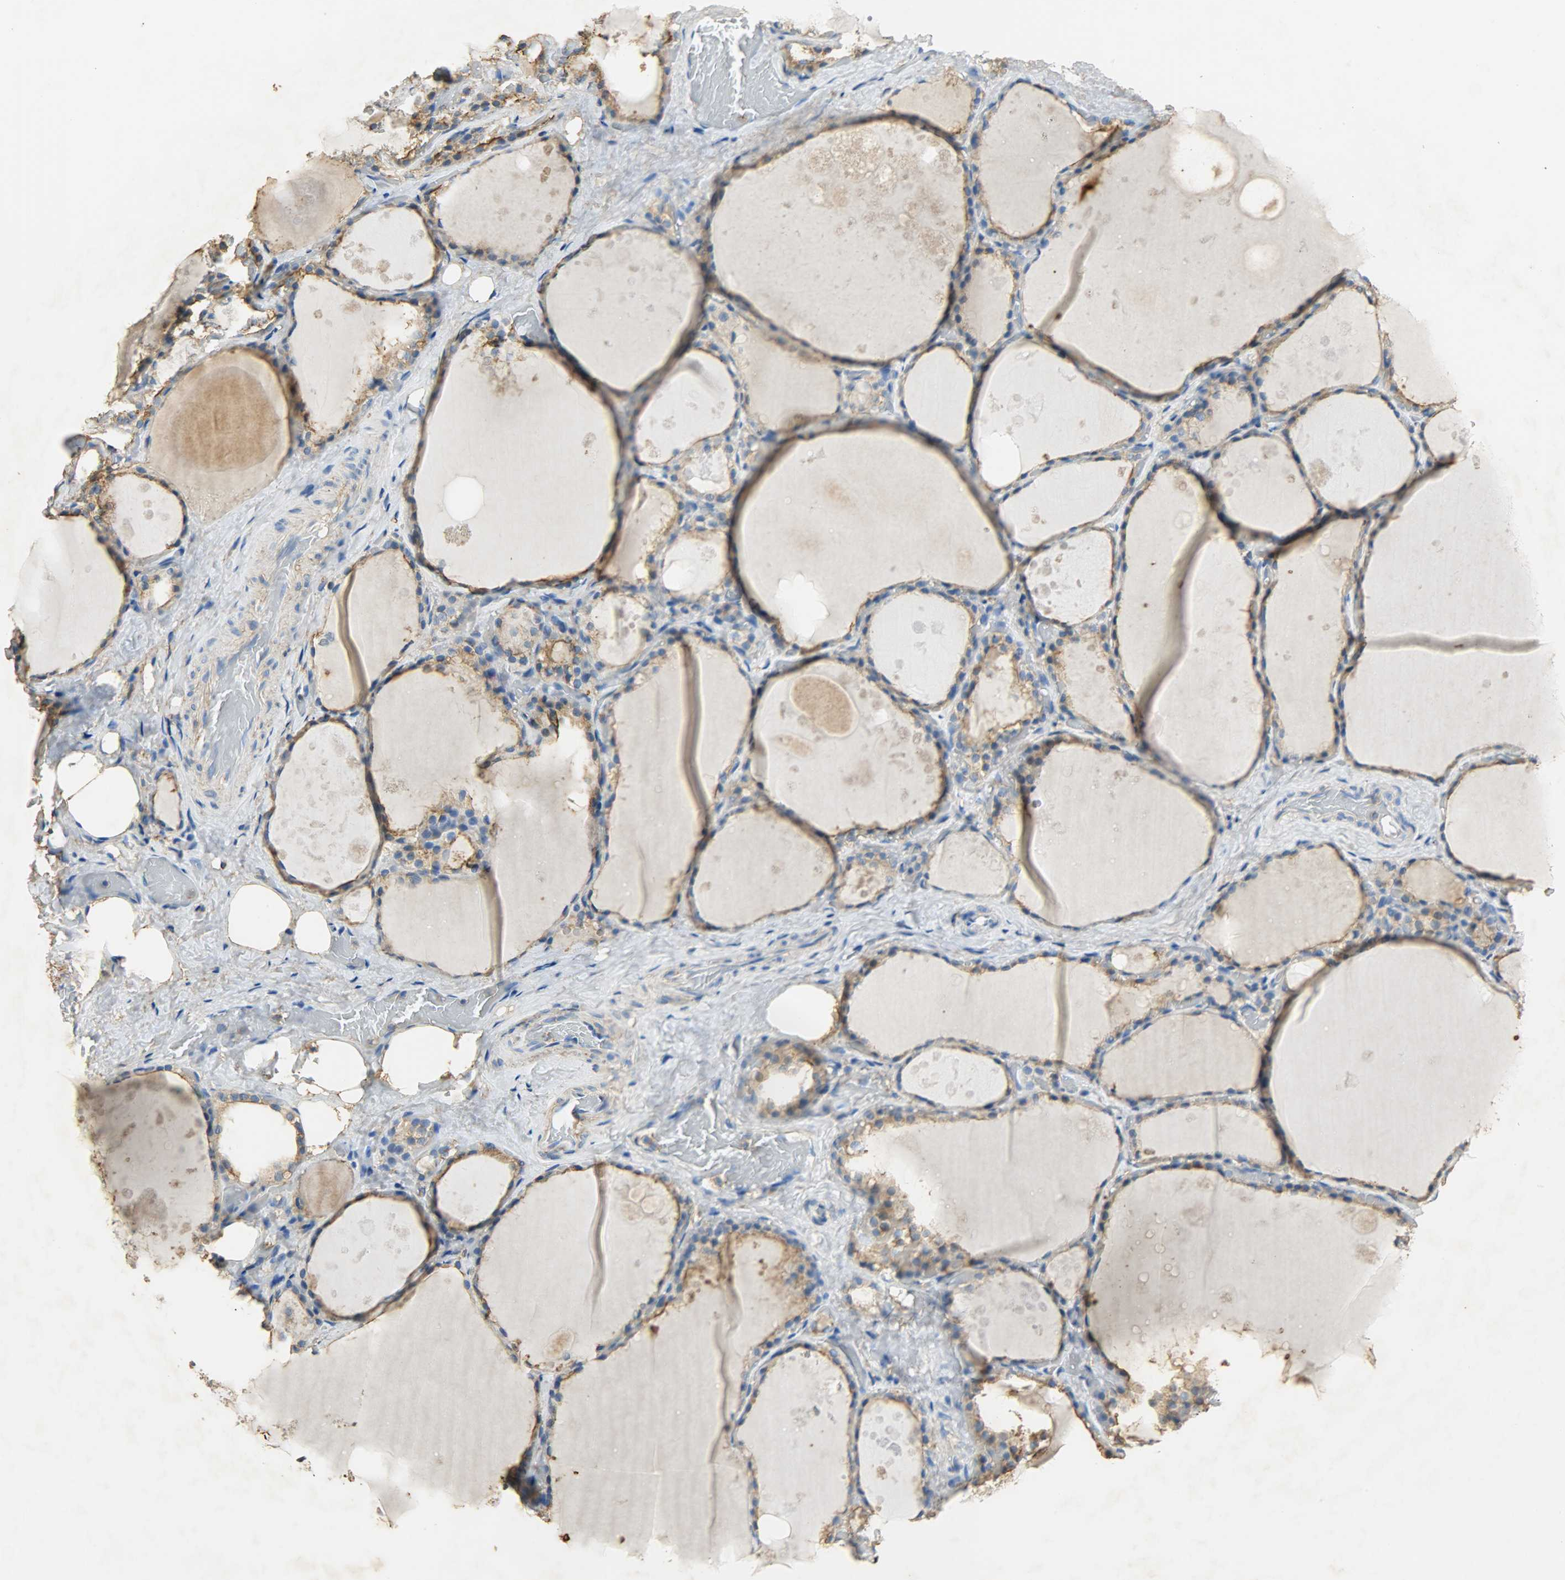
{"staining": {"intensity": "moderate", "quantity": ">75%", "location": "cytoplasmic/membranous"}, "tissue": "thyroid gland", "cell_type": "Glandular cells", "image_type": "normal", "snomed": [{"axis": "morphology", "description": "Normal tissue, NOS"}, {"axis": "topography", "description": "Thyroid gland"}], "caption": "Immunohistochemistry (IHC) (DAB (3,3'-diaminobenzidine)) staining of unremarkable human thyroid gland displays moderate cytoplasmic/membranous protein expression in approximately >75% of glandular cells. (DAB (3,3'-diaminobenzidine) IHC, brown staining for protein, blue staining for nuclei).", "gene": "ANXA6", "patient": {"sex": "male", "age": 61}}